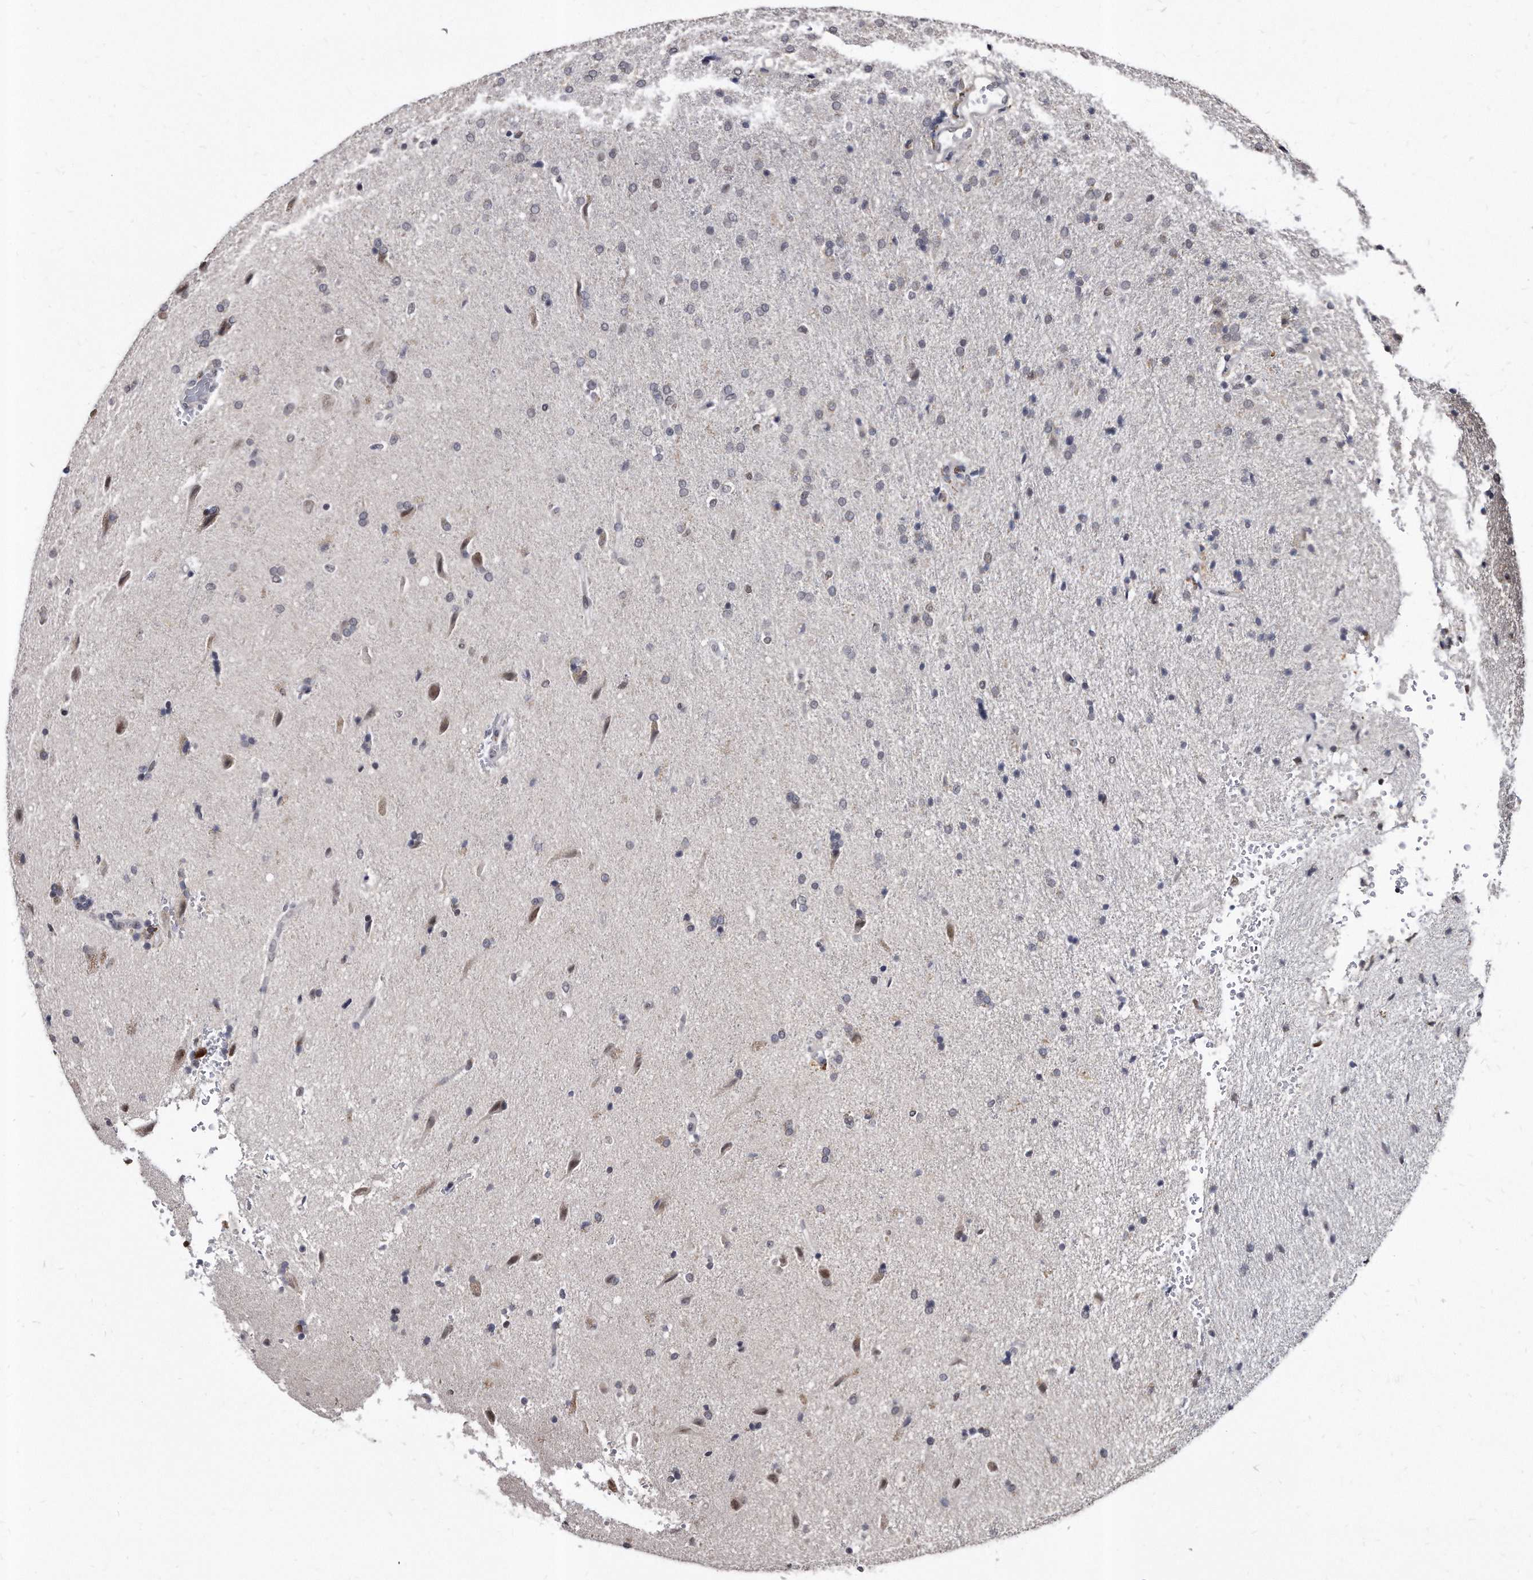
{"staining": {"intensity": "negative", "quantity": "none", "location": "none"}, "tissue": "glioma", "cell_type": "Tumor cells", "image_type": "cancer", "snomed": [{"axis": "morphology", "description": "Glioma, malignant, High grade"}, {"axis": "topography", "description": "Brain"}], "caption": "The histopathology image reveals no staining of tumor cells in glioma.", "gene": "KLHDC3", "patient": {"sex": "male", "age": 72}}